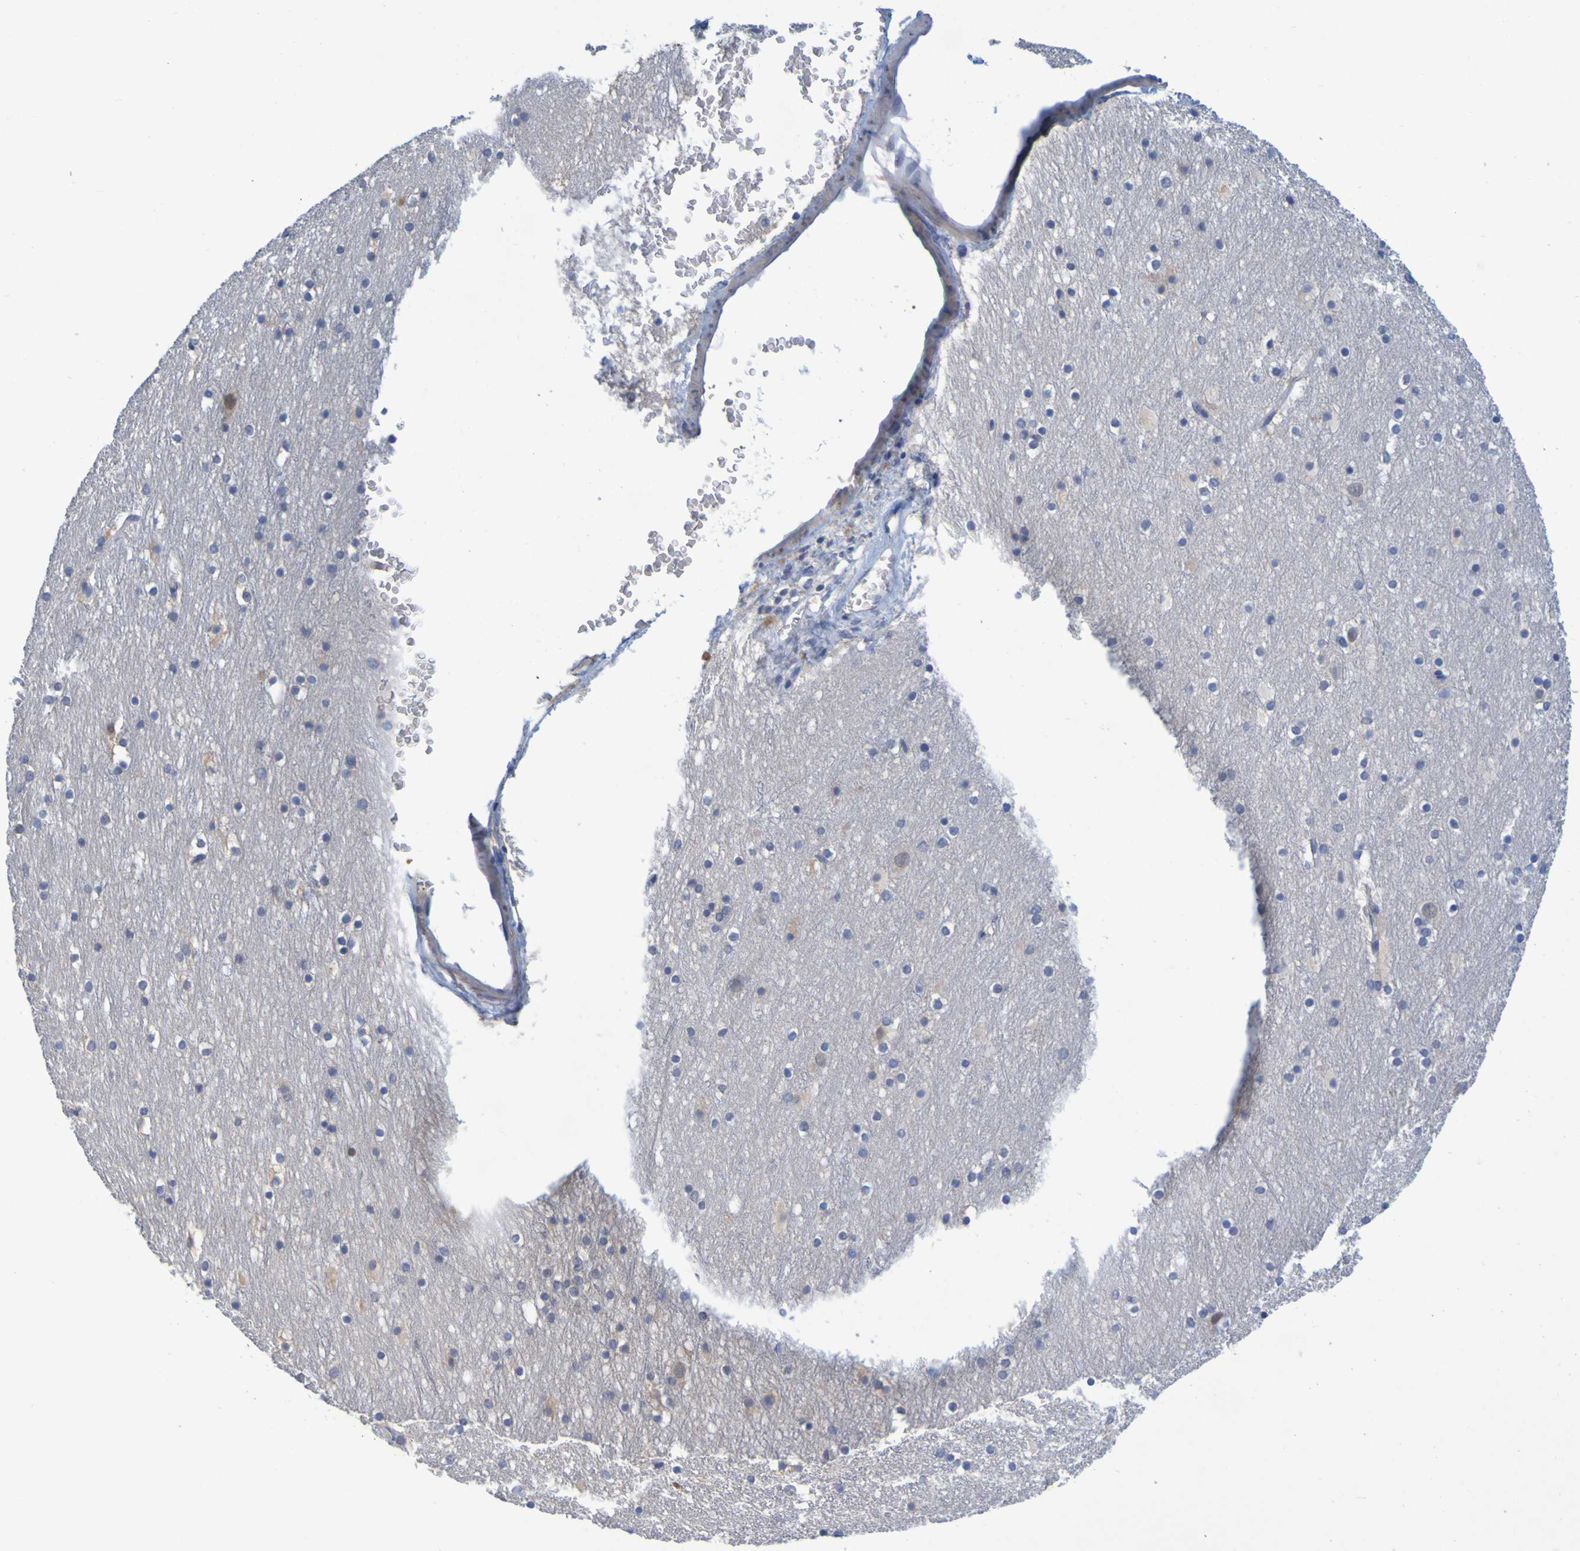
{"staining": {"intensity": "negative", "quantity": "none", "location": "none"}, "tissue": "cerebral cortex", "cell_type": "Endothelial cells", "image_type": "normal", "snomed": [{"axis": "morphology", "description": "Normal tissue, NOS"}, {"axis": "topography", "description": "Cerebral cortex"}], "caption": "An image of cerebral cortex stained for a protein demonstrates no brown staining in endothelial cells. Nuclei are stained in blue.", "gene": "ENDOU", "patient": {"sex": "male", "age": 45}}